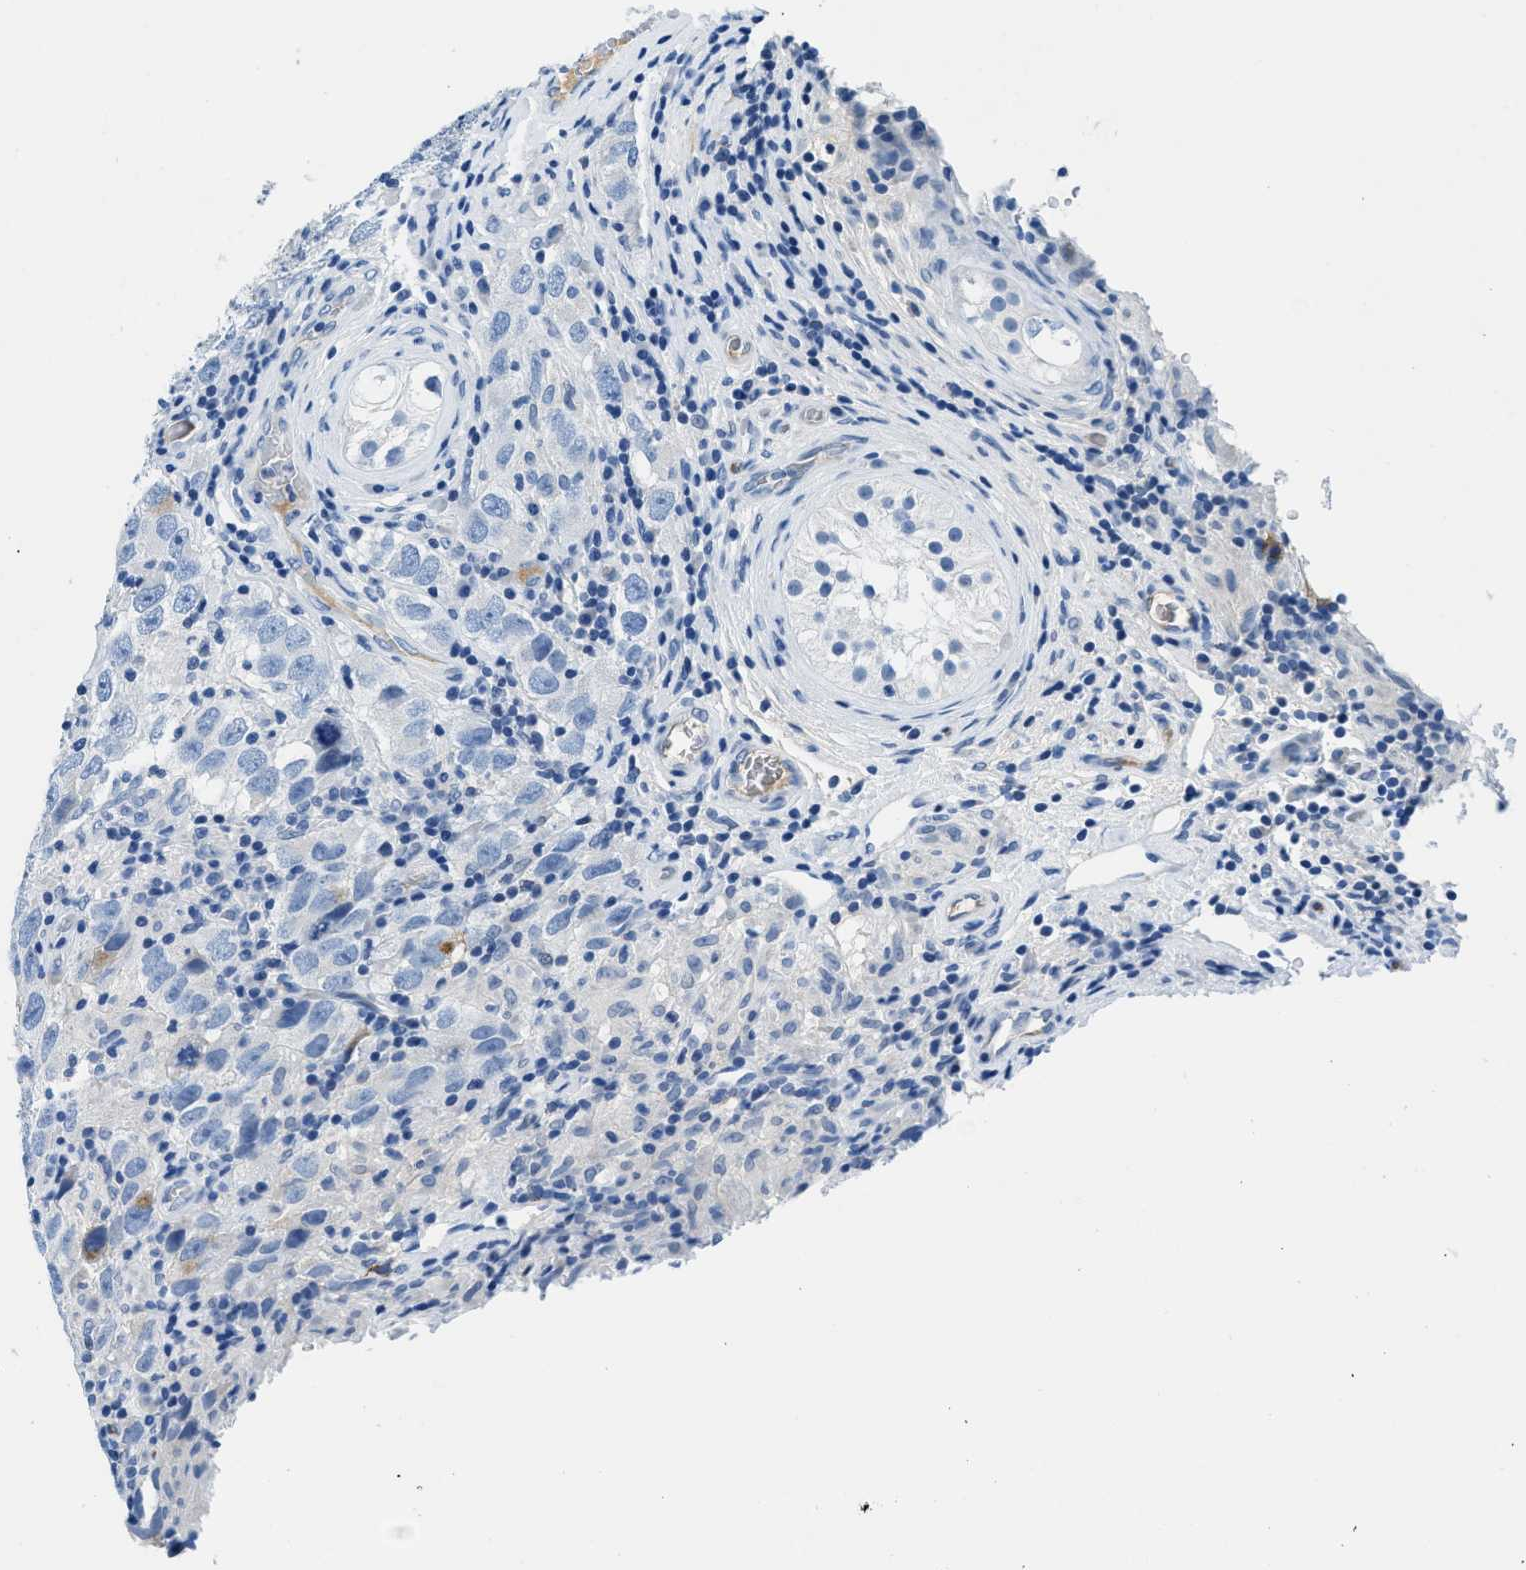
{"staining": {"intensity": "negative", "quantity": "none", "location": "none"}, "tissue": "testis cancer", "cell_type": "Tumor cells", "image_type": "cancer", "snomed": [{"axis": "morphology", "description": "Carcinoma, Embryonal, NOS"}, {"axis": "topography", "description": "Testis"}], "caption": "Immunohistochemical staining of embryonal carcinoma (testis) displays no significant expression in tumor cells.", "gene": "MBL2", "patient": {"sex": "male", "age": 21}}